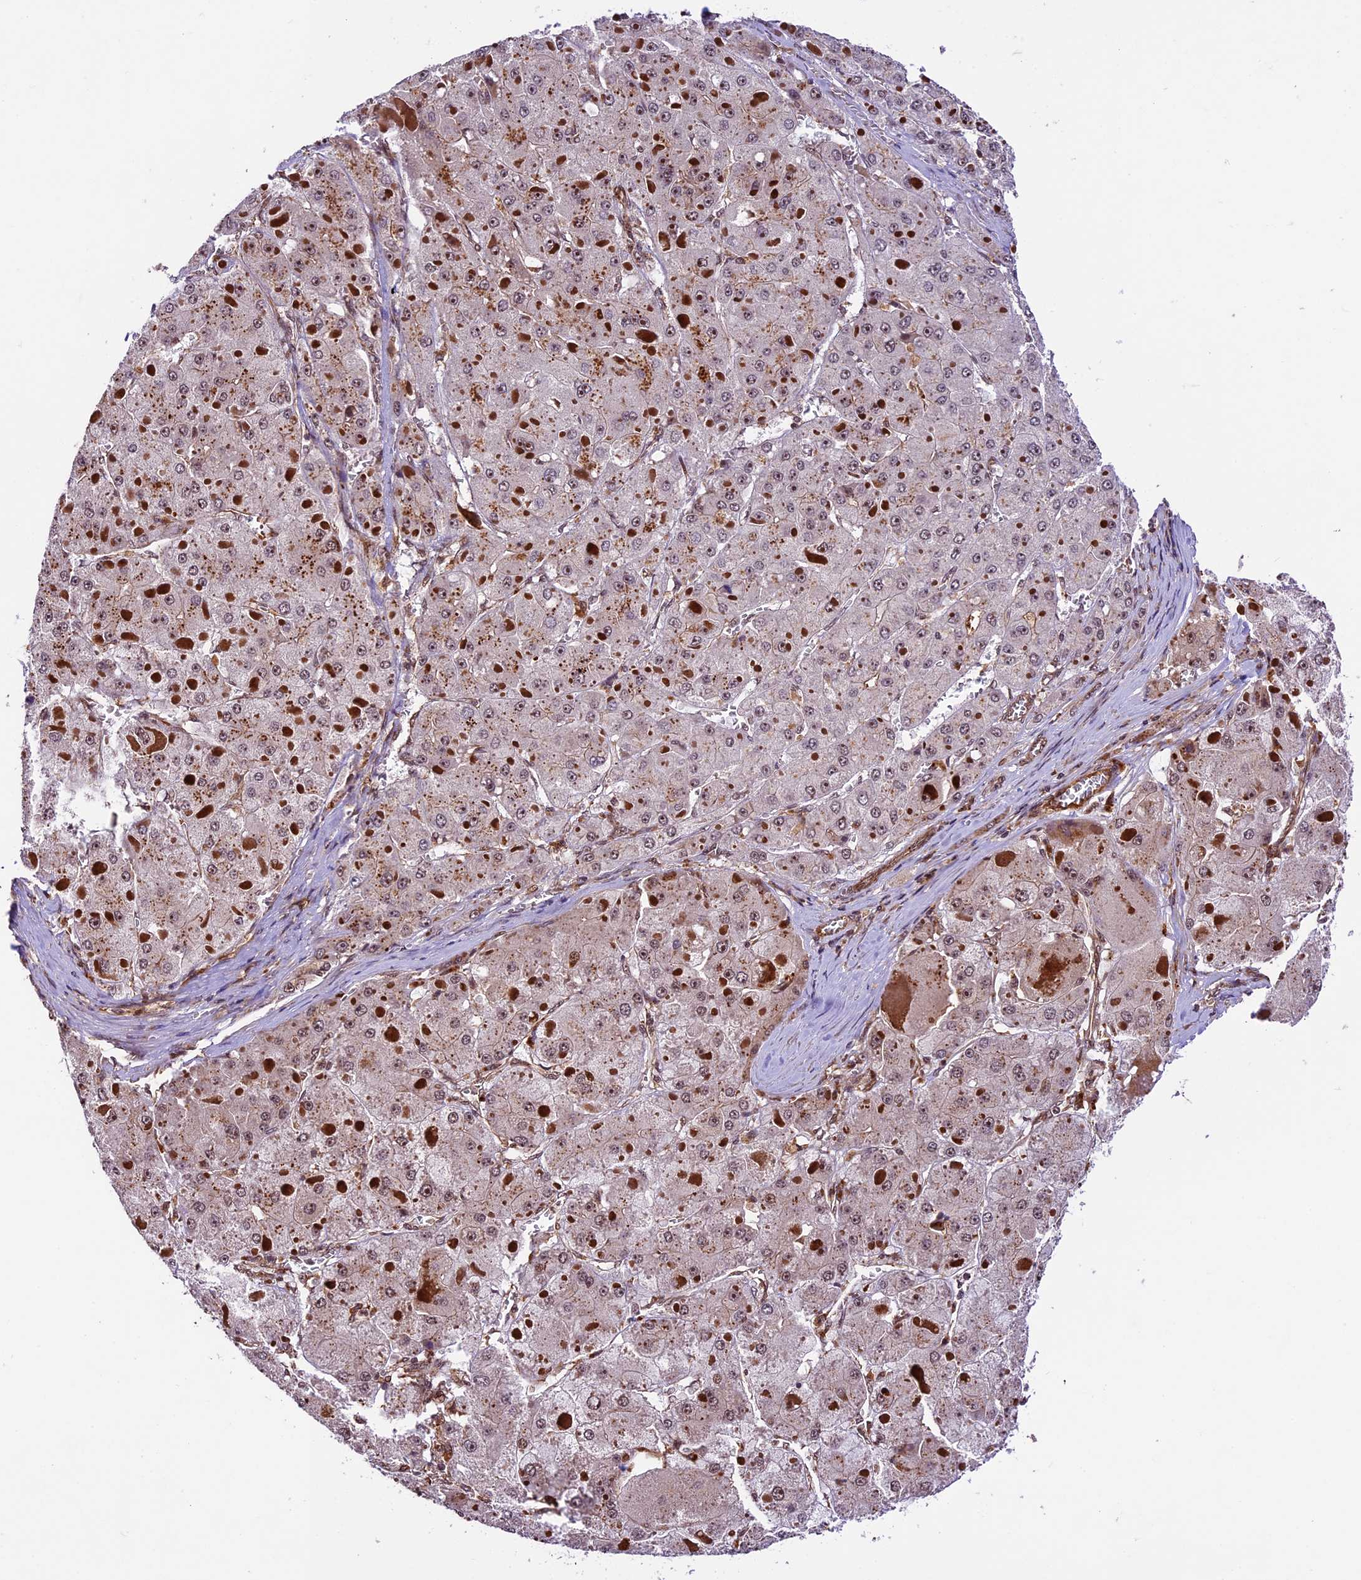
{"staining": {"intensity": "moderate", "quantity": "25%-75%", "location": "nuclear"}, "tissue": "liver cancer", "cell_type": "Tumor cells", "image_type": "cancer", "snomed": [{"axis": "morphology", "description": "Carcinoma, Hepatocellular, NOS"}, {"axis": "topography", "description": "Liver"}], "caption": "High-power microscopy captured an immunohistochemistry histopathology image of liver hepatocellular carcinoma, revealing moderate nuclear staining in approximately 25%-75% of tumor cells.", "gene": "DHX38", "patient": {"sex": "female", "age": 73}}